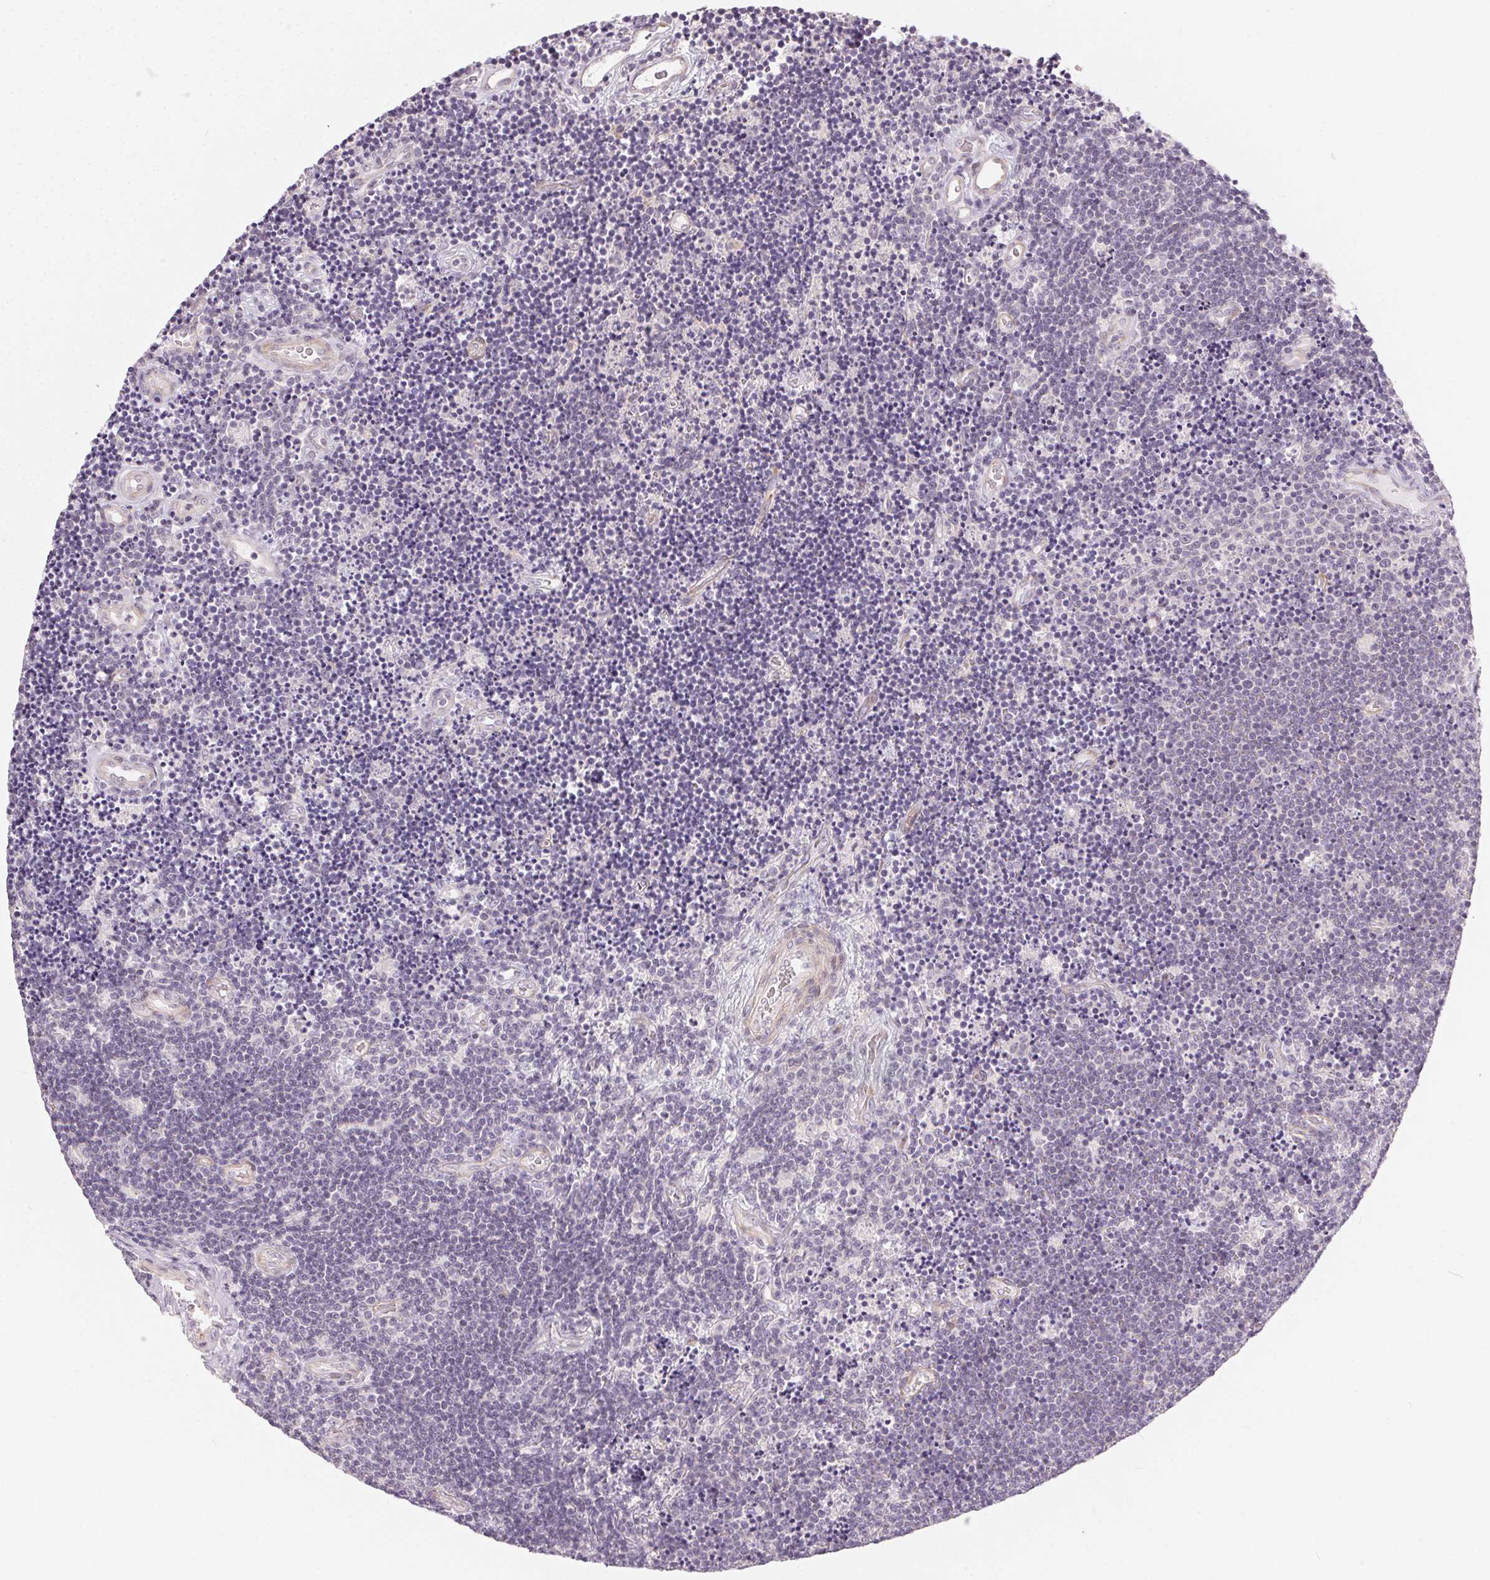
{"staining": {"intensity": "negative", "quantity": "none", "location": "none"}, "tissue": "lymphoma", "cell_type": "Tumor cells", "image_type": "cancer", "snomed": [{"axis": "morphology", "description": "Malignant lymphoma, non-Hodgkin's type, Low grade"}, {"axis": "topography", "description": "Brain"}], "caption": "Immunohistochemistry image of lymphoma stained for a protein (brown), which shows no staining in tumor cells. Brightfield microscopy of IHC stained with DAB (3,3'-diaminobenzidine) (brown) and hematoxylin (blue), captured at high magnification.", "gene": "GDAP1L1", "patient": {"sex": "female", "age": 66}}